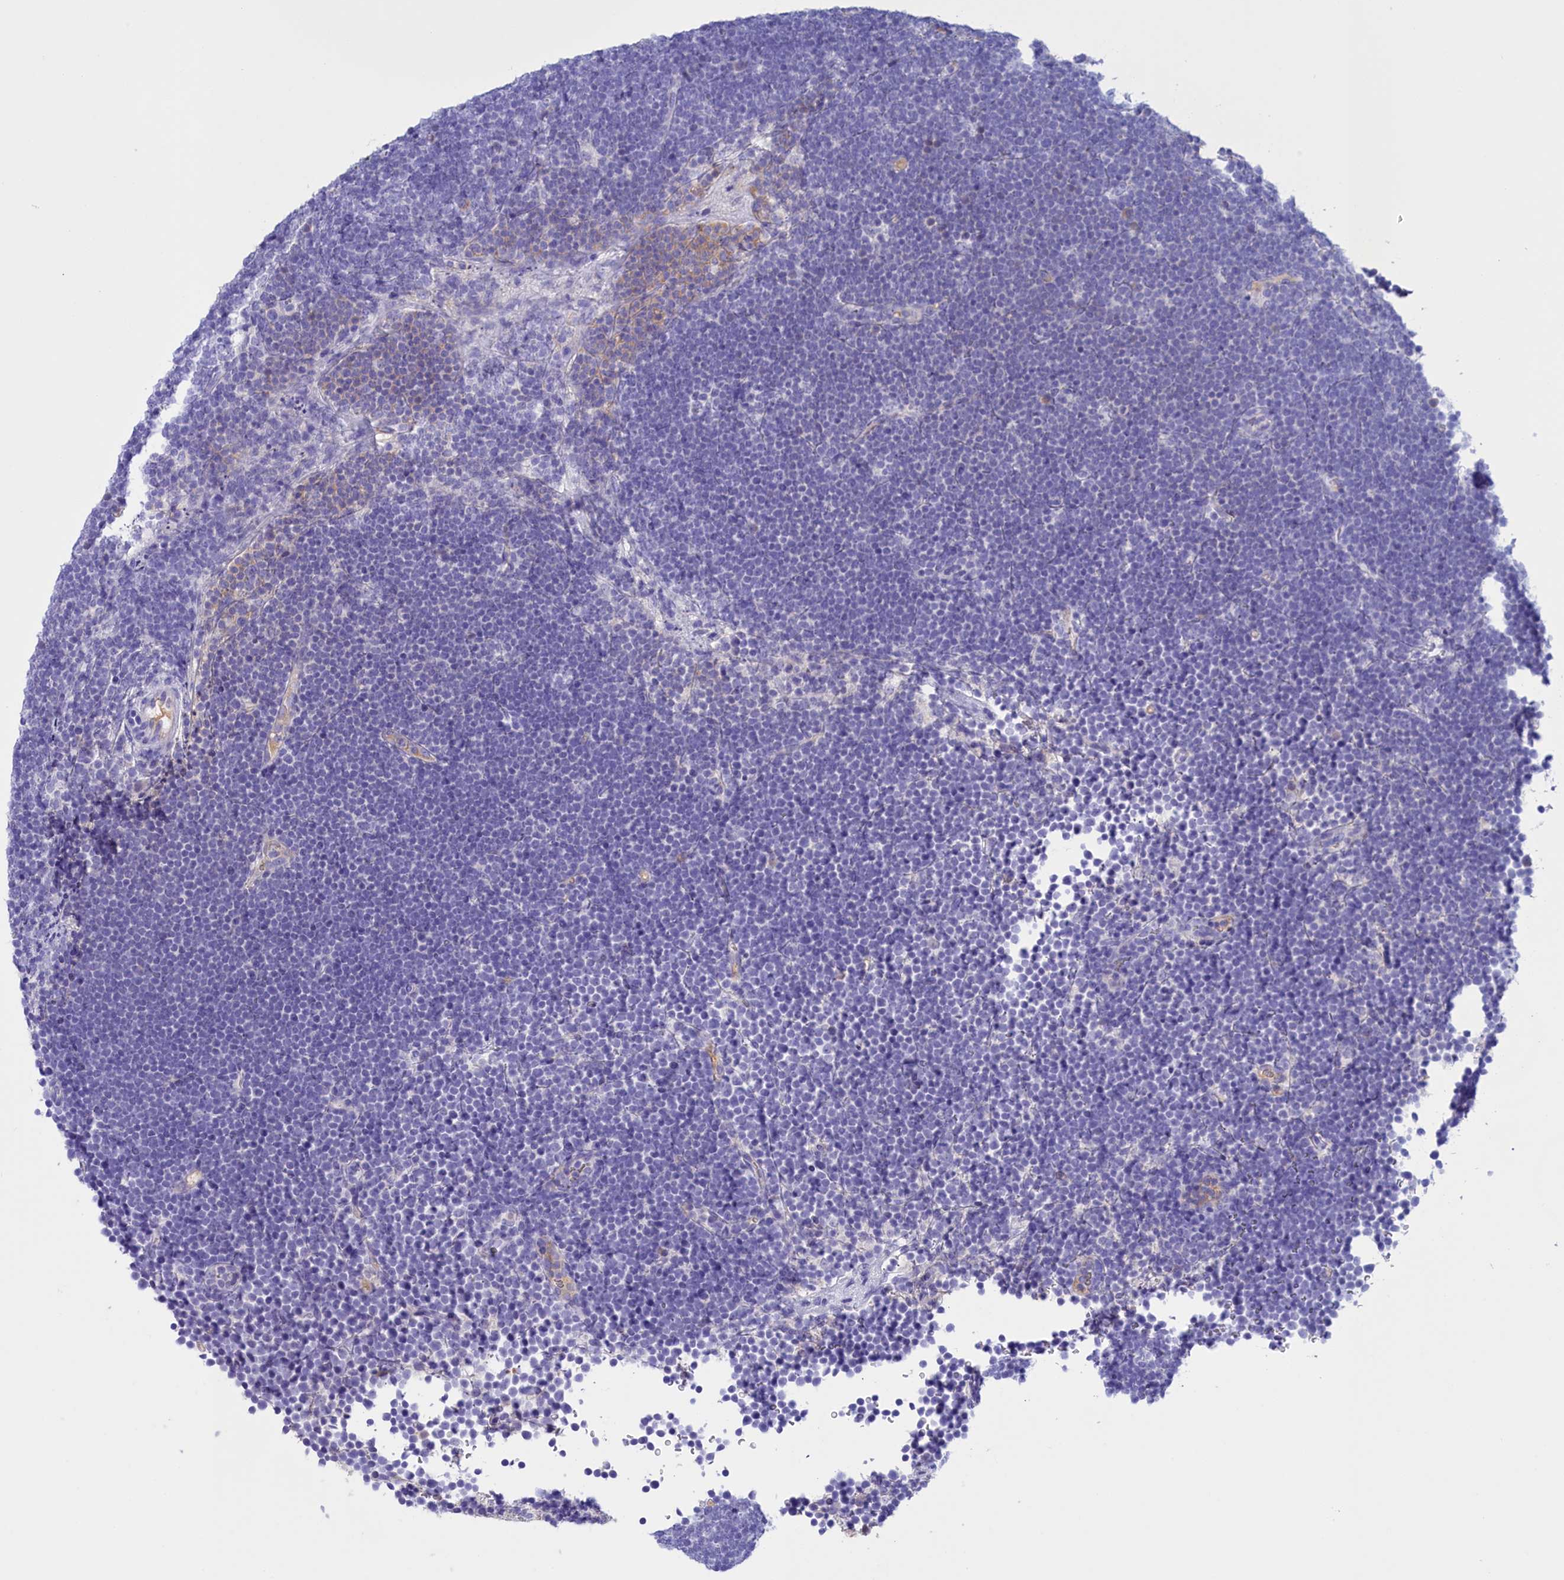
{"staining": {"intensity": "negative", "quantity": "none", "location": "none"}, "tissue": "lymphoma", "cell_type": "Tumor cells", "image_type": "cancer", "snomed": [{"axis": "morphology", "description": "Malignant lymphoma, non-Hodgkin's type, High grade"}, {"axis": "topography", "description": "Lymph node"}], "caption": "Immunohistochemical staining of human lymphoma demonstrates no significant positivity in tumor cells. (DAB immunohistochemistry (IHC) visualized using brightfield microscopy, high magnification).", "gene": "PROK2", "patient": {"sex": "male", "age": 13}}